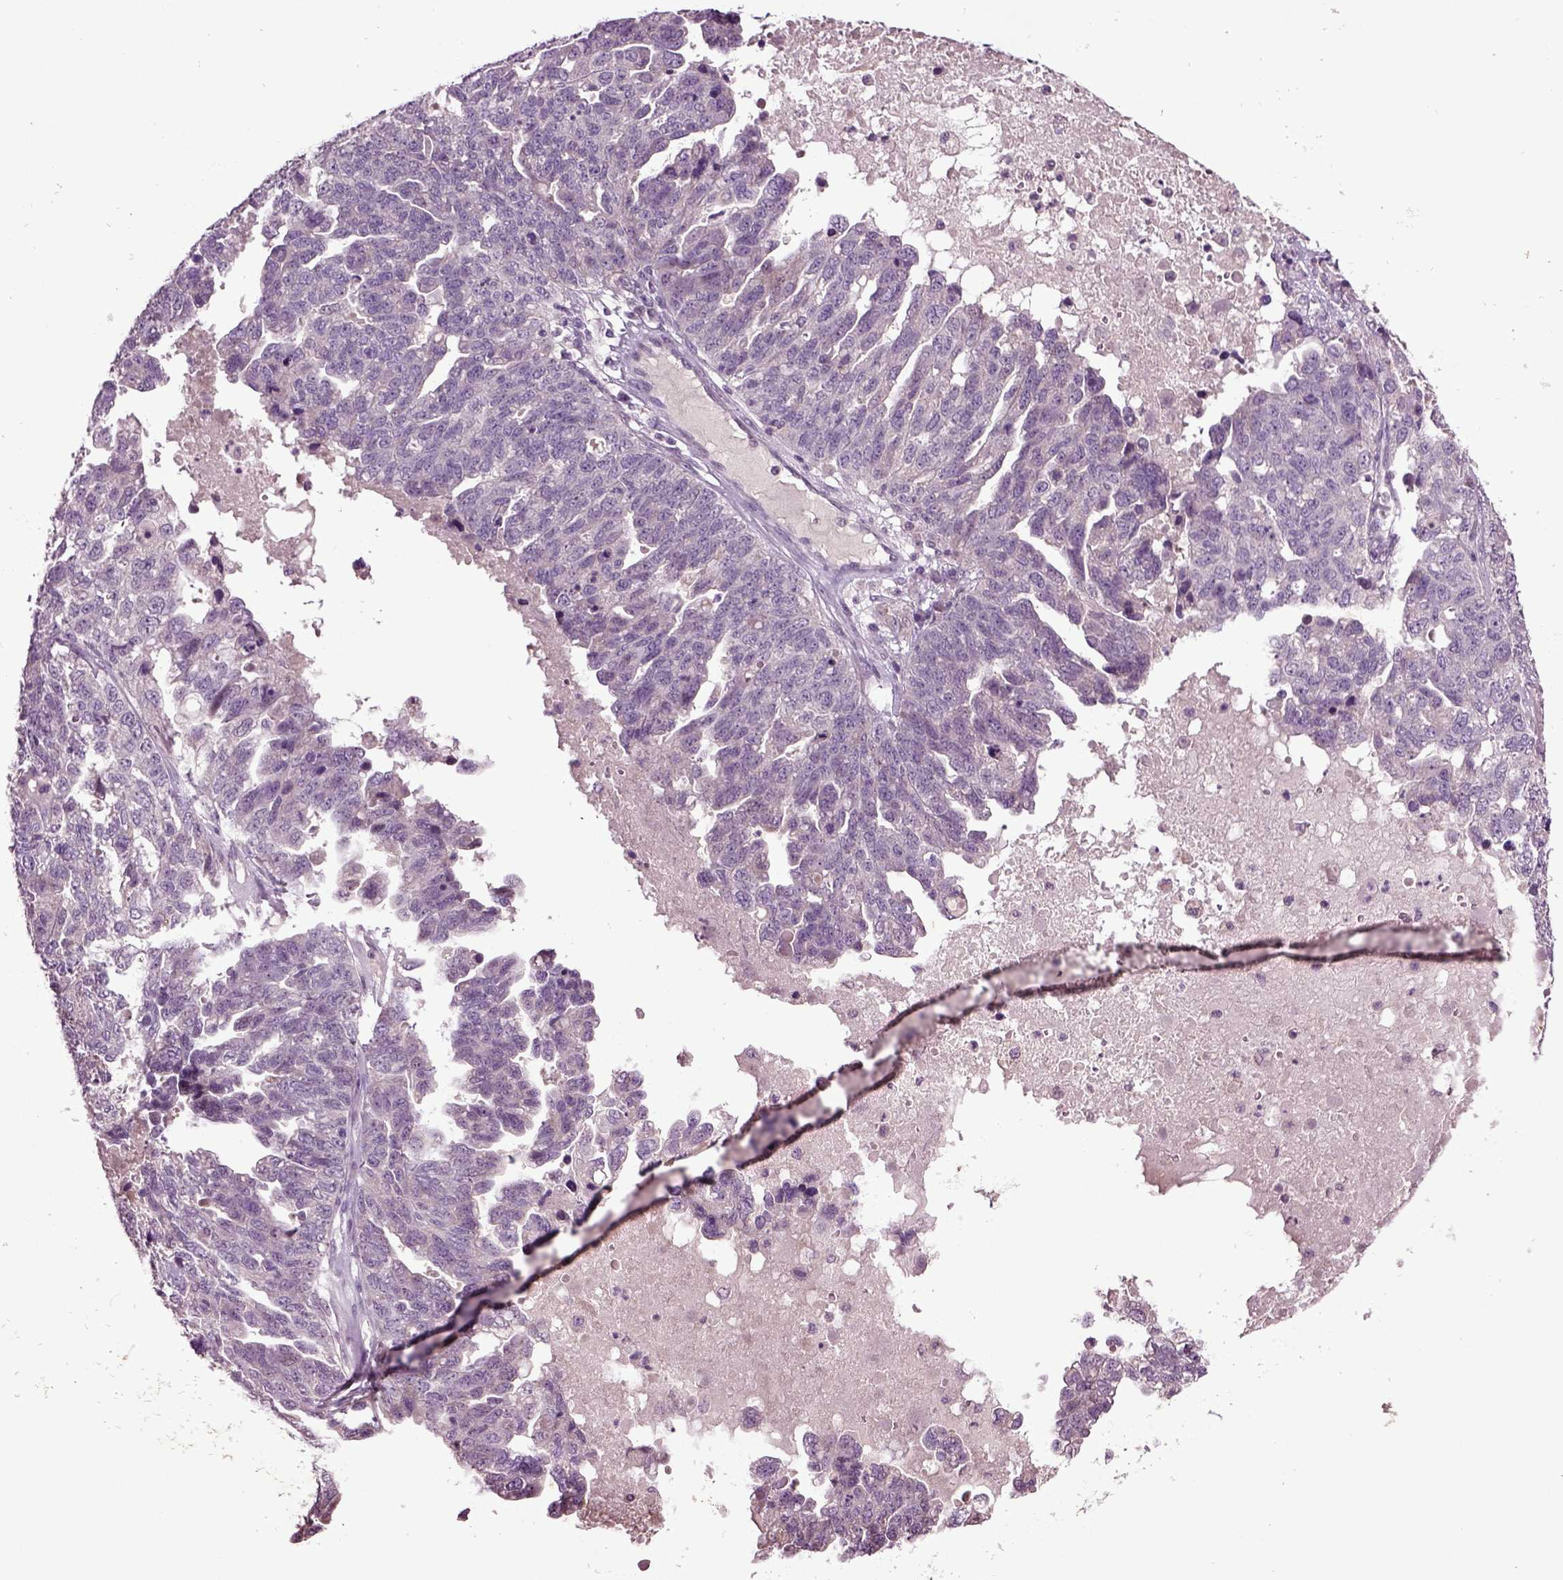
{"staining": {"intensity": "negative", "quantity": "none", "location": "none"}, "tissue": "ovarian cancer", "cell_type": "Tumor cells", "image_type": "cancer", "snomed": [{"axis": "morphology", "description": "Cystadenocarcinoma, serous, NOS"}, {"axis": "topography", "description": "Ovary"}], "caption": "Tumor cells are negative for protein expression in human serous cystadenocarcinoma (ovarian).", "gene": "SLC17A6", "patient": {"sex": "female", "age": 71}}